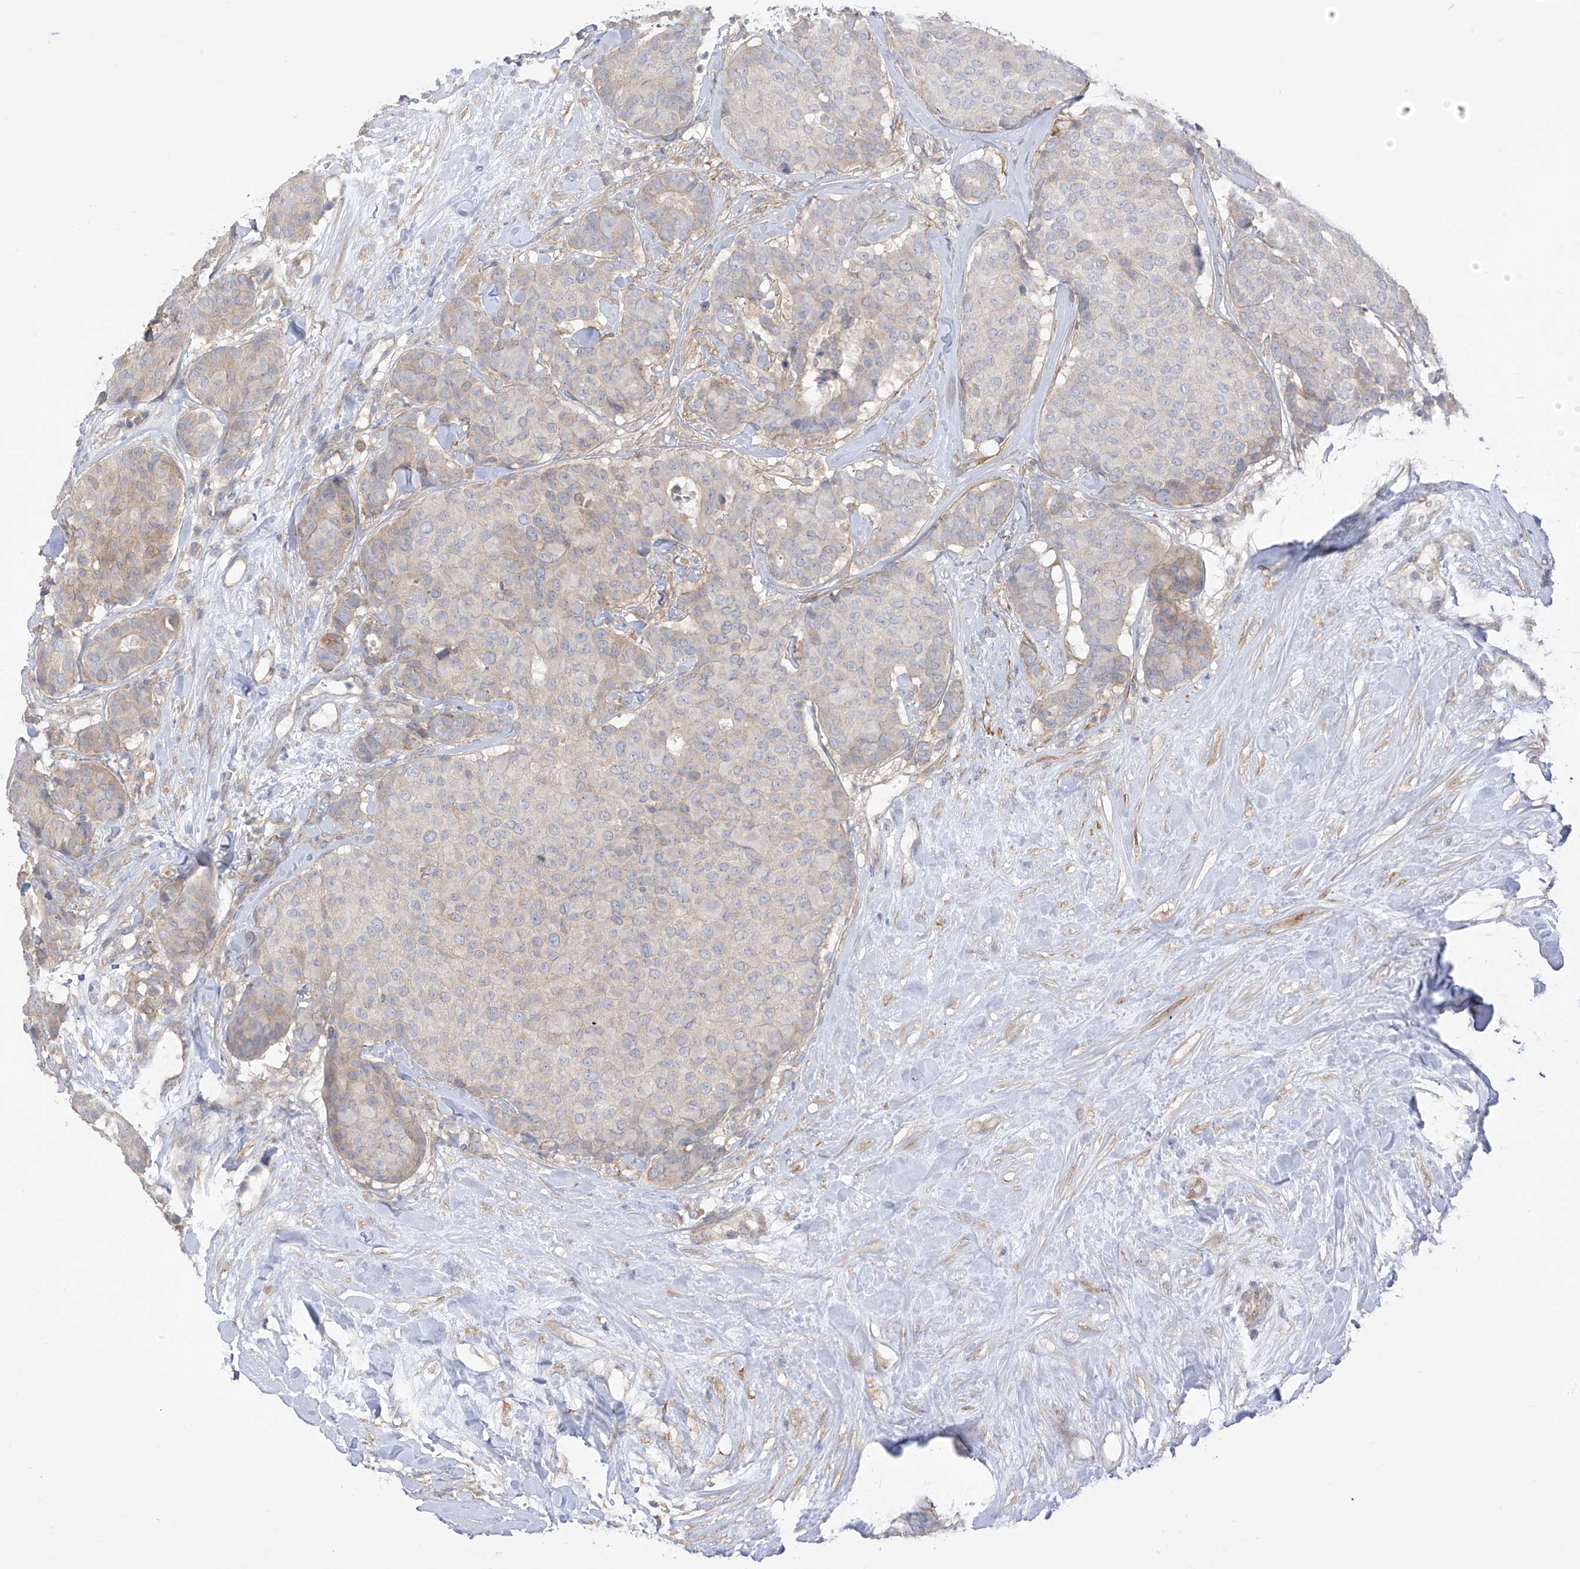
{"staining": {"intensity": "weak", "quantity": "<25%", "location": "cytoplasmic/membranous"}, "tissue": "breast cancer", "cell_type": "Tumor cells", "image_type": "cancer", "snomed": [{"axis": "morphology", "description": "Duct carcinoma"}, {"axis": "topography", "description": "Breast"}], "caption": "High power microscopy histopathology image of an IHC histopathology image of breast infiltrating ductal carcinoma, revealing no significant expression in tumor cells.", "gene": "EIPR1", "patient": {"sex": "female", "age": 75}}